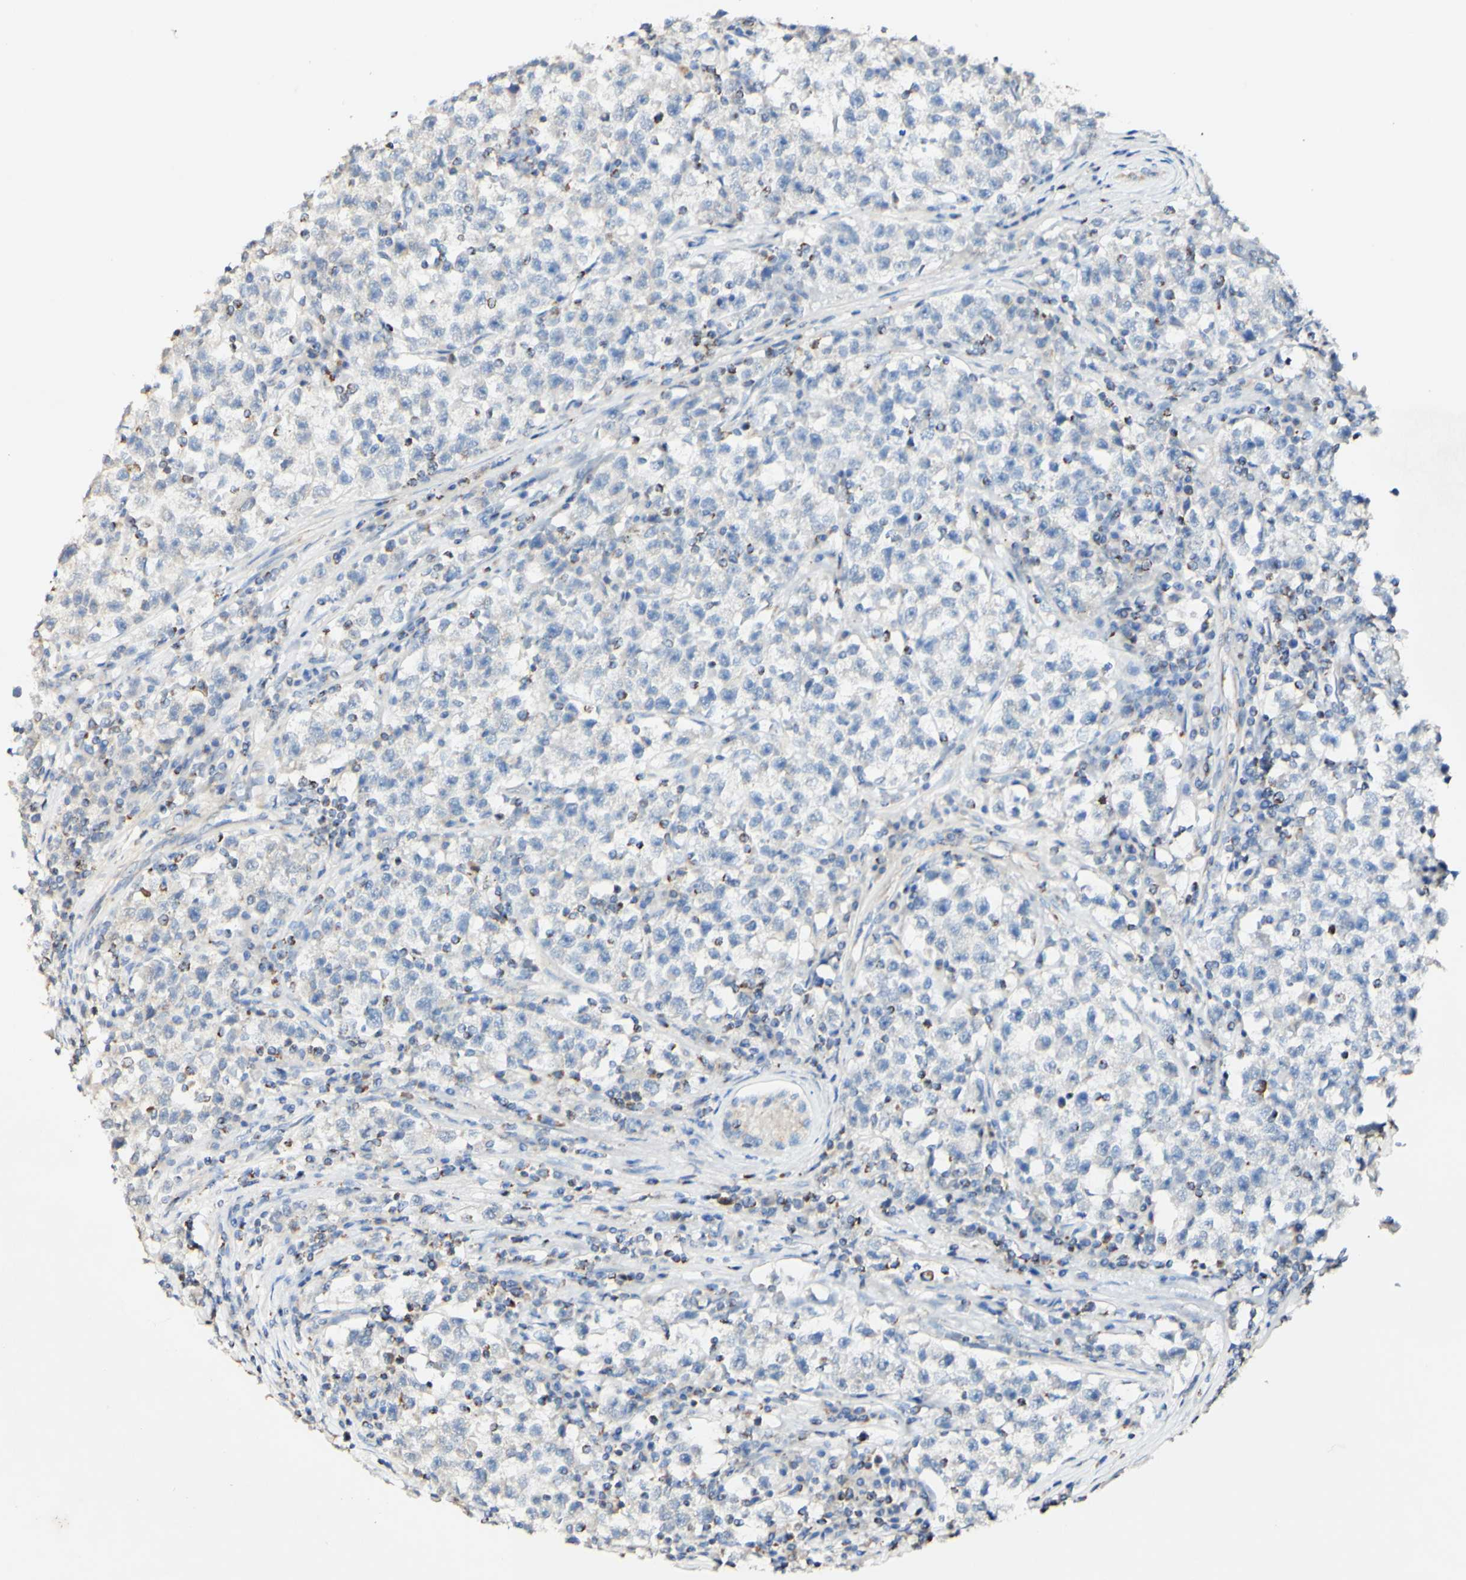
{"staining": {"intensity": "negative", "quantity": "none", "location": "none"}, "tissue": "testis cancer", "cell_type": "Tumor cells", "image_type": "cancer", "snomed": [{"axis": "morphology", "description": "Seminoma, NOS"}, {"axis": "topography", "description": "Testis"}], "caption": "Testis cancer (seminoma) was stained to show a protein in brown. There is no significant staining in tumor cells.", "gene": "OXCT1", "patient": {"sex": "male", "age": 22}}